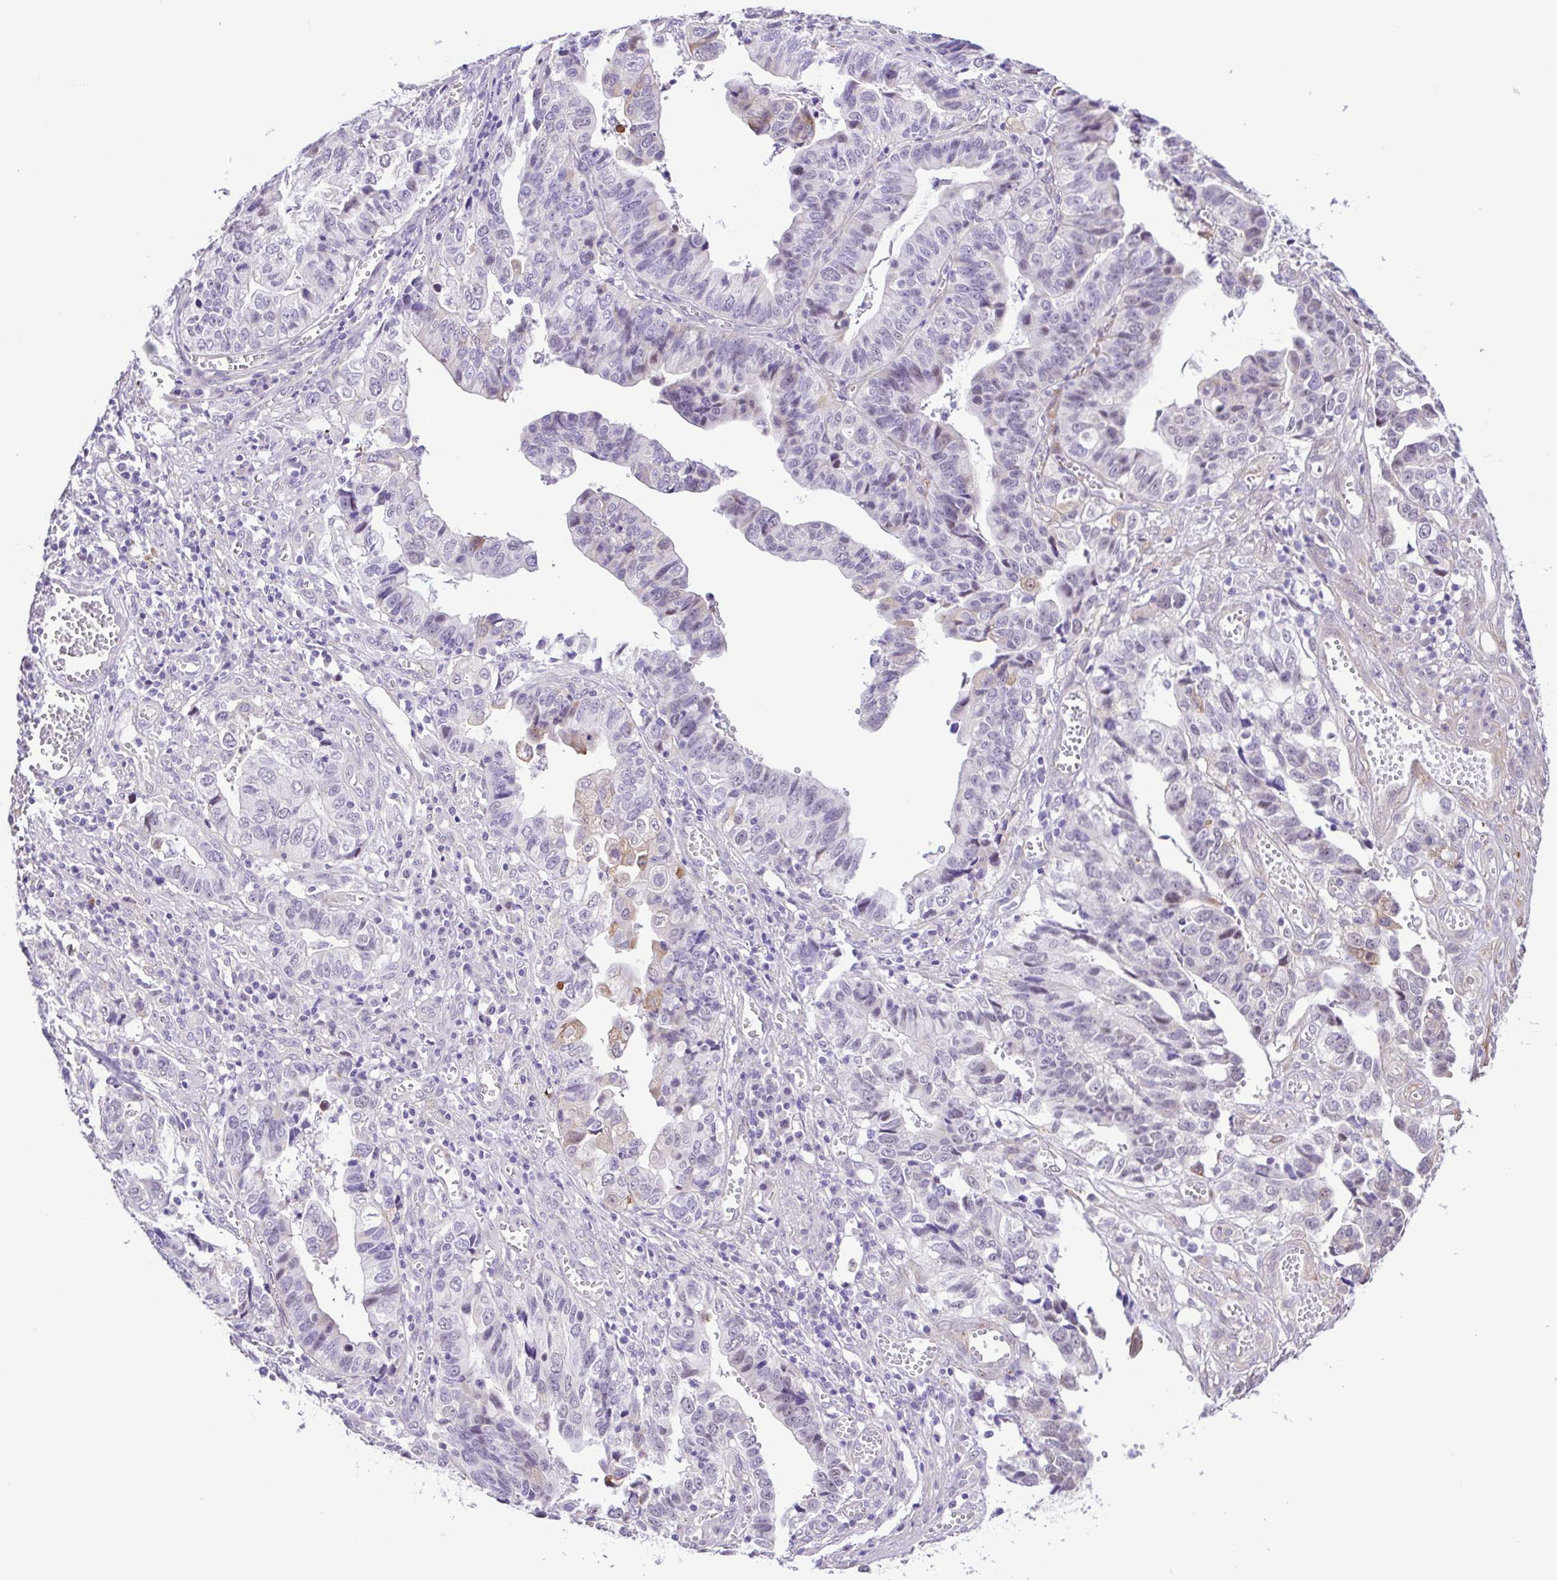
{"staining": {"intensity": "negative", "quantity": "none", "location": "none"}, "tissue": "stomach cancer", "cell_type": "Tumor cells", "image_type": "cancer", "snomed": [{"axis": "morphology", "description": "Adenocarcinoma, NOS"}, {"axis": "topography", "description": "Stomach, upper"}], "caption": "Immunohistochemistry (IHC) micrograph of stomach cancer (adenocarcinoma) stained for a protein (brown), which exhibits no staining in tumor cells.", "gene": "DCLK2", "patient": {"sex": "female", "age": 67}}